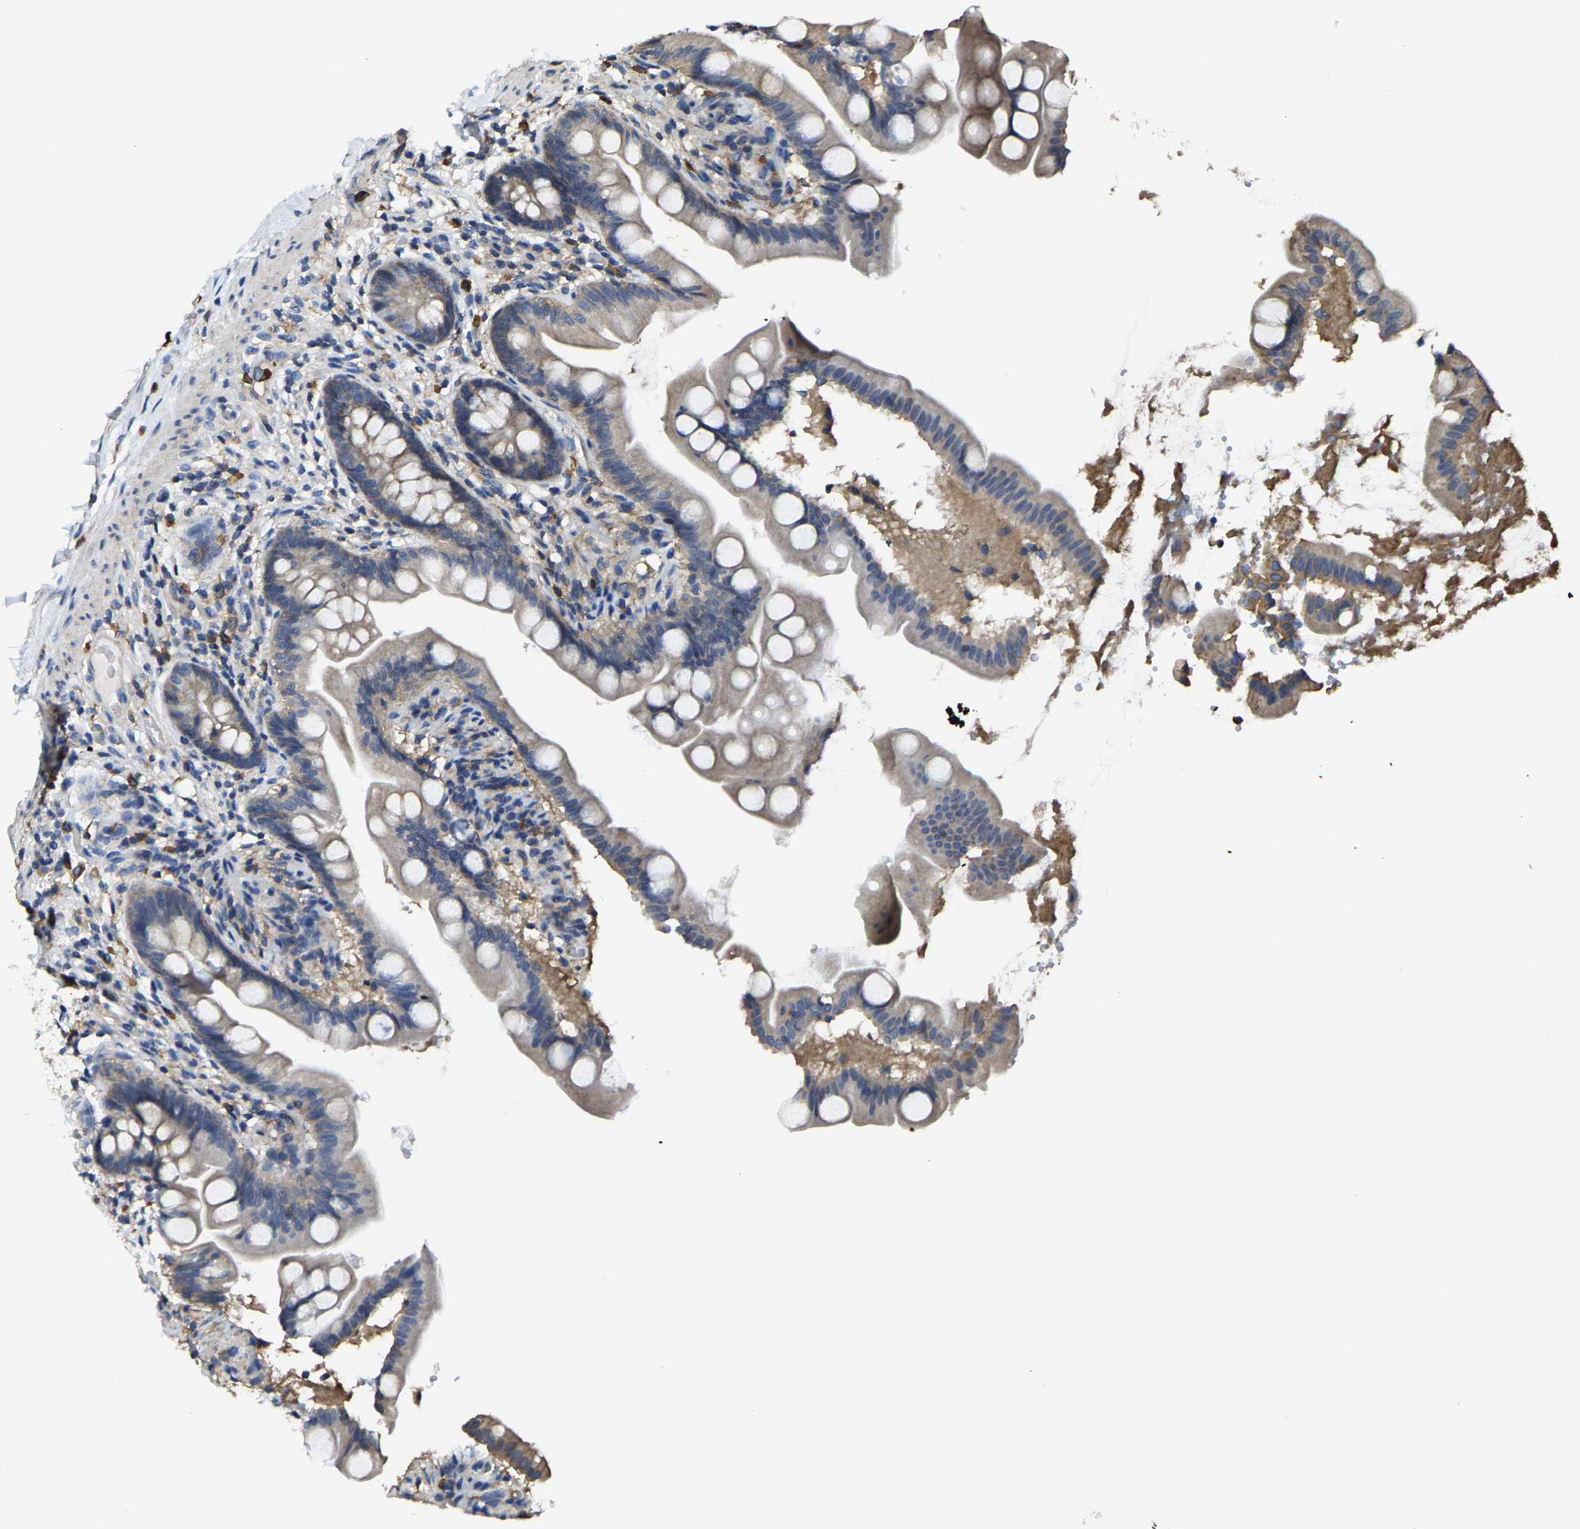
{"staining": {"intensity": "weak", "quantity": "25%-75%", "location": "cytoplasmic/membranous"}, "tissue": "small intestine", "cell_type": "Glandular cells", "image_type": "normal", "snomed": [{"axis": "morphology", "description": "Normal tissue, NOS"}, {"axis": "topography", "description": "Small intestine"}], "caption": "High-magnification brightfield microscopy of benign small intestine stained with DAB (brown) and counterstained with hematoxylin (blue). glandular cells exhibit weak cytoplasmic/membranous positivity is identified in about25%-75% of cells.", "gene": "TRAF6", "patient": {"sex": "female", "age": 56}}